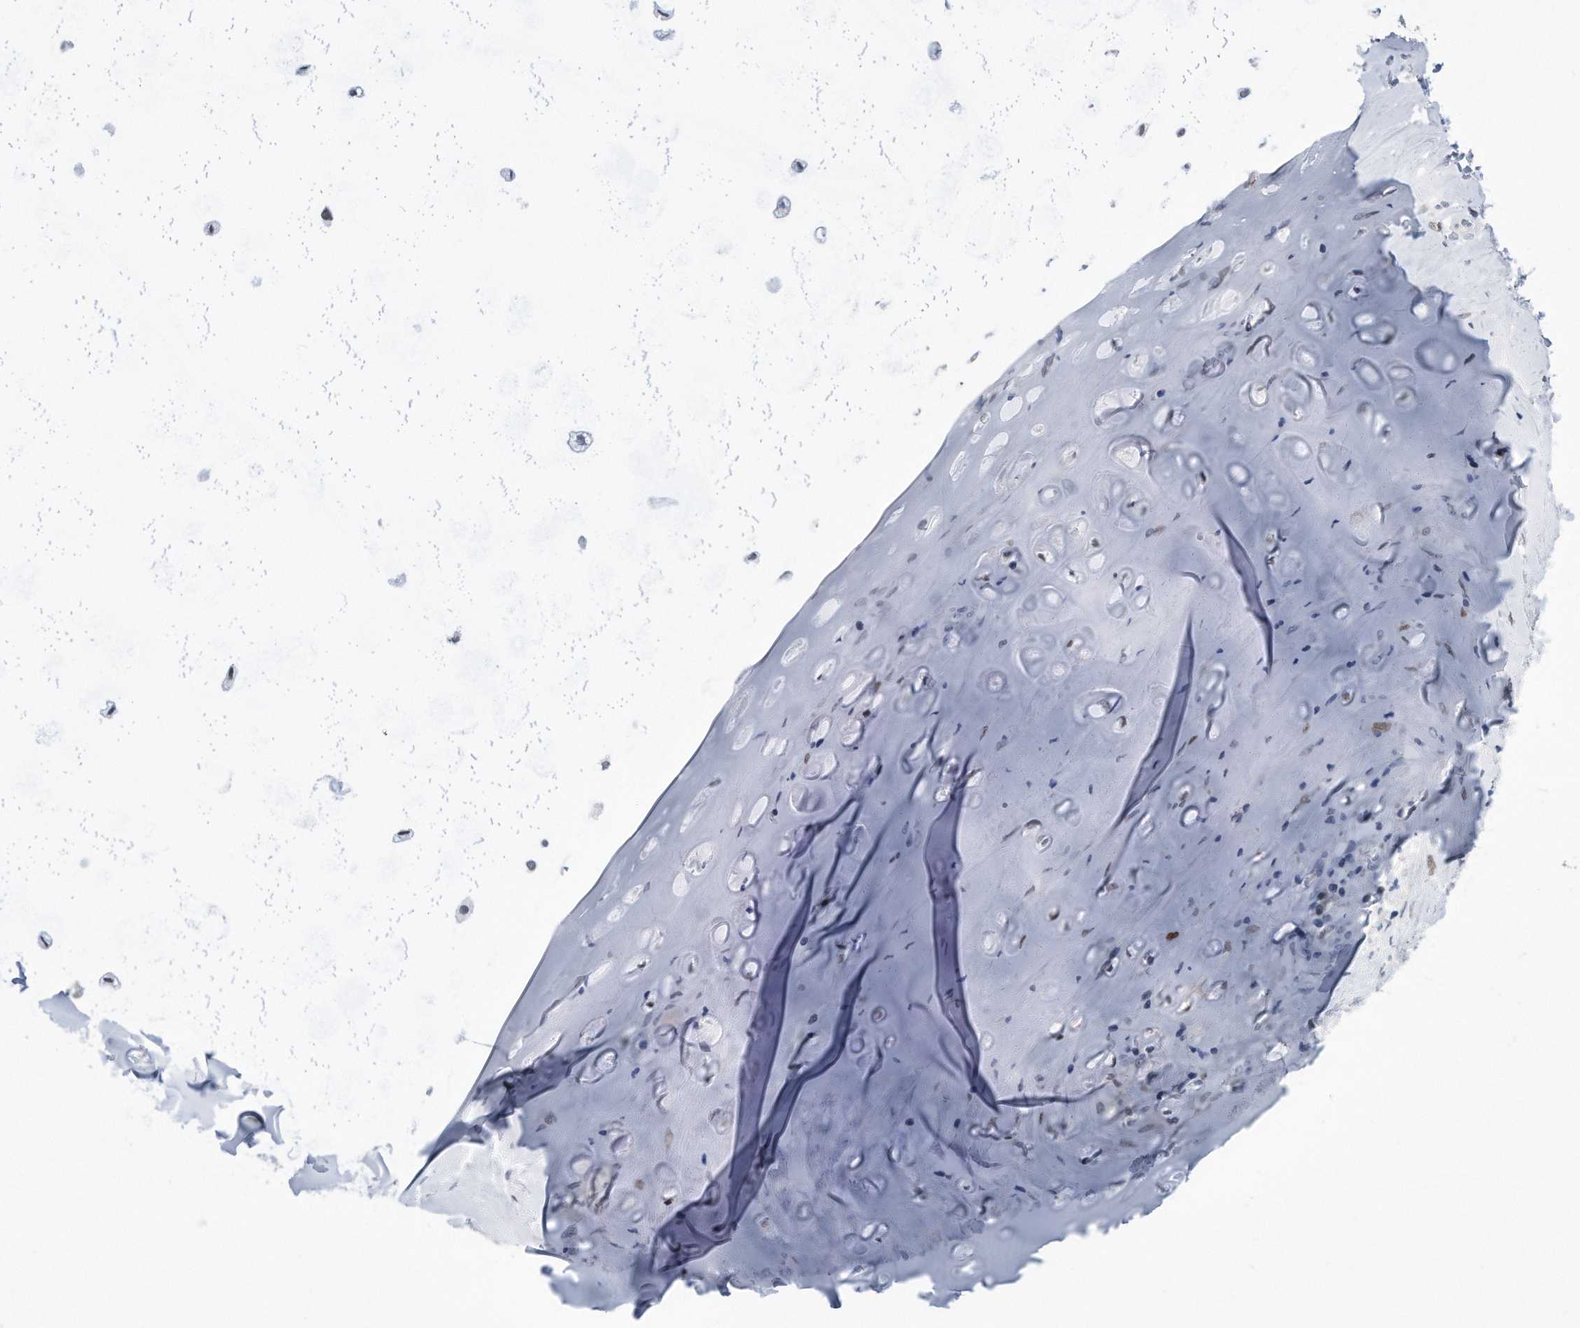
{"staining": {"intensity": "negative", "quantity": "none", "location": "none"}, "tissue": "adipose tissue", "cell_type": "Adipocytes", "image_type": "normal", "snomed": [{"axis": "morphology", "description": "Normal tissue, NOS"}, {"axis": "morphology", "description": "Basal cell carcinoma"}, {"axis": "topography", "description": "Cartilage tissue"}, {"axis": "topography", "description": "Nasopharynx"}, {"axis": "topography", "description": "Oral tissue"}], "caption": "Immunohistochemical staining of normal human adipose tissue demonstrates no significant positivity in adipocytes. (DAB IHC visualized using brightfield microscopy, high magnification).", "gene": "PCNA", "patient": {"sex": "female", "age": 77}}